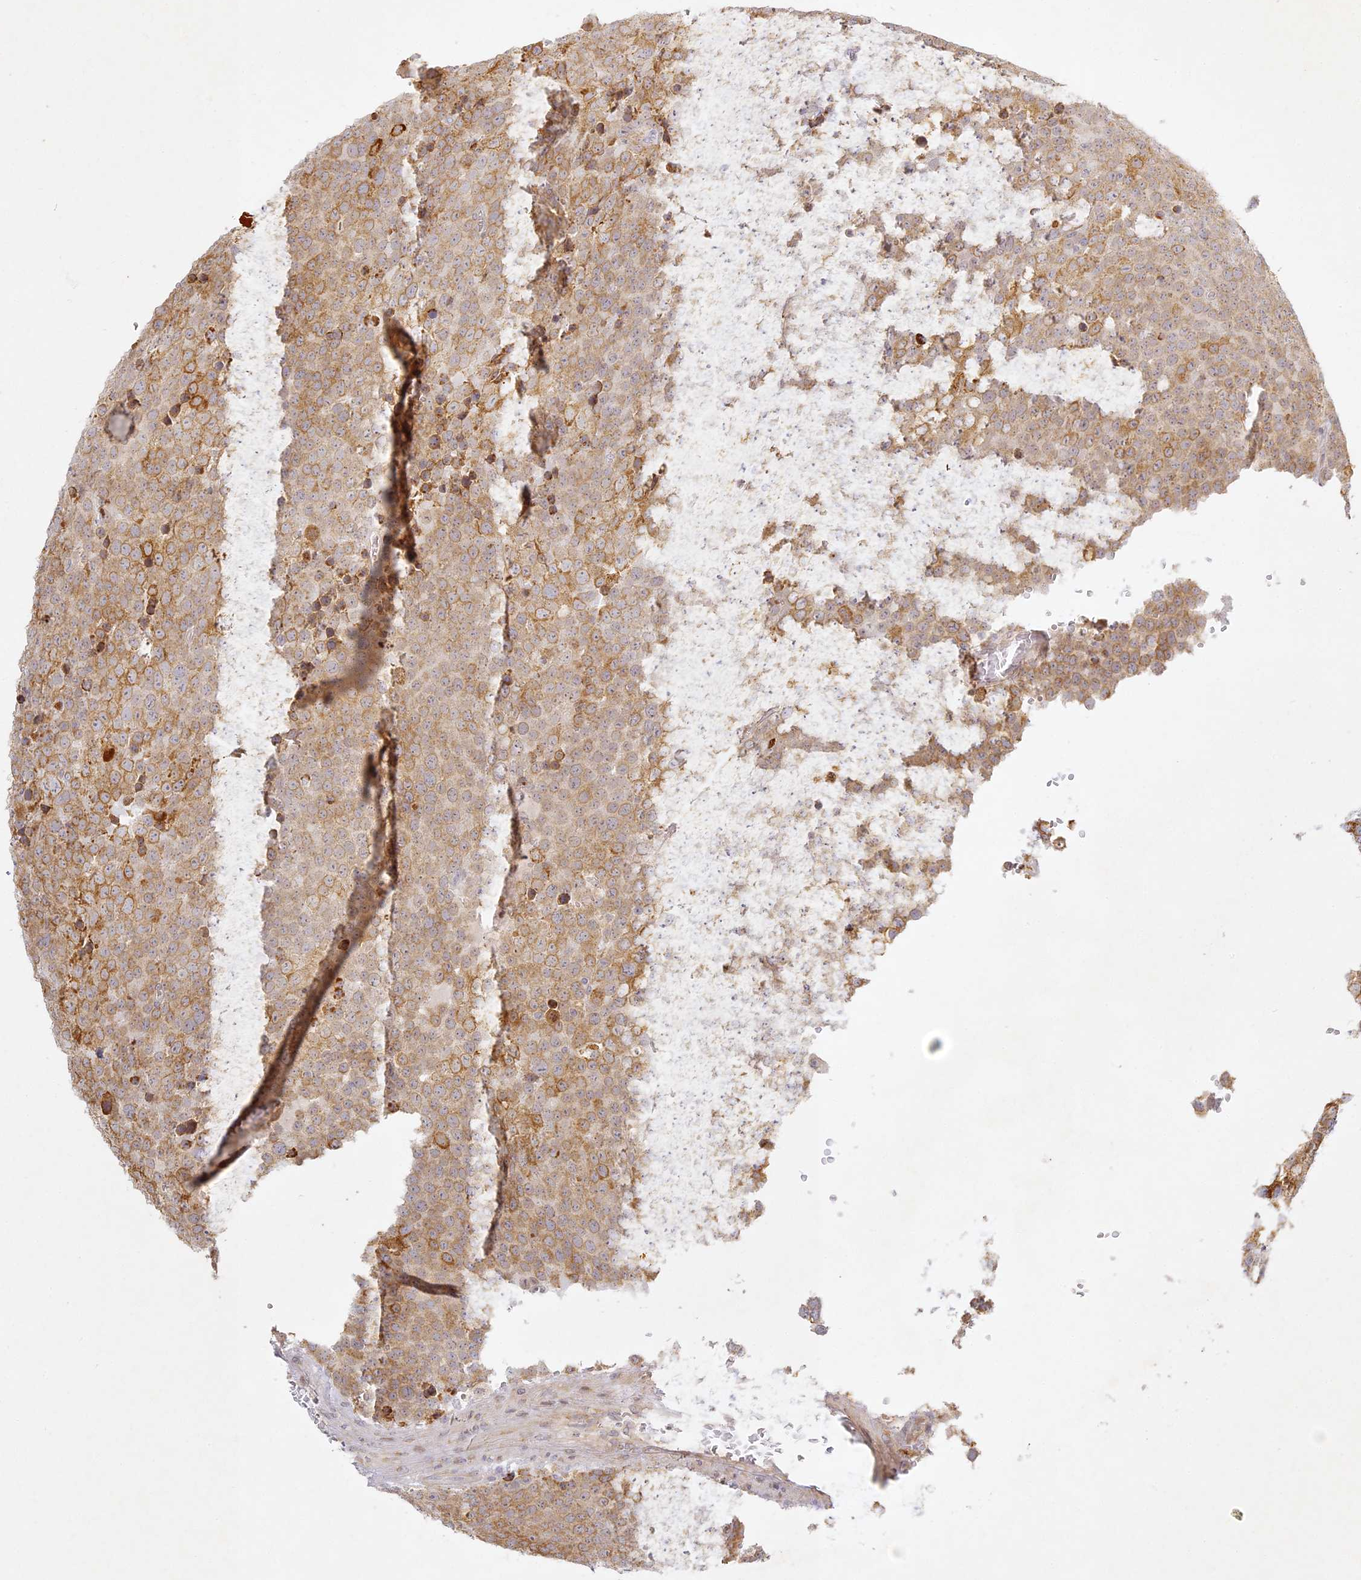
{"staining": {"intensity": "moderate", "quantity": ">75%", "location": "cytoplasmic/membranous"}, "tissue": "testis cancer", "cell_type": "Tumor cells", "image_type": "cancer", "snomed": [{"axis": "morphology", "description": "Seminoma, NOS"}, {"axis": "topography", "description": "Testis"}], "caption": "Immunohistochemical staining of seminoma (testis) shows medium levels of moderate cytoplasmic/membranous positivity in approximately >75% of tumor cells.", "gene": "SLC30A5", "patient": {"sex": "male", "age": 71}}